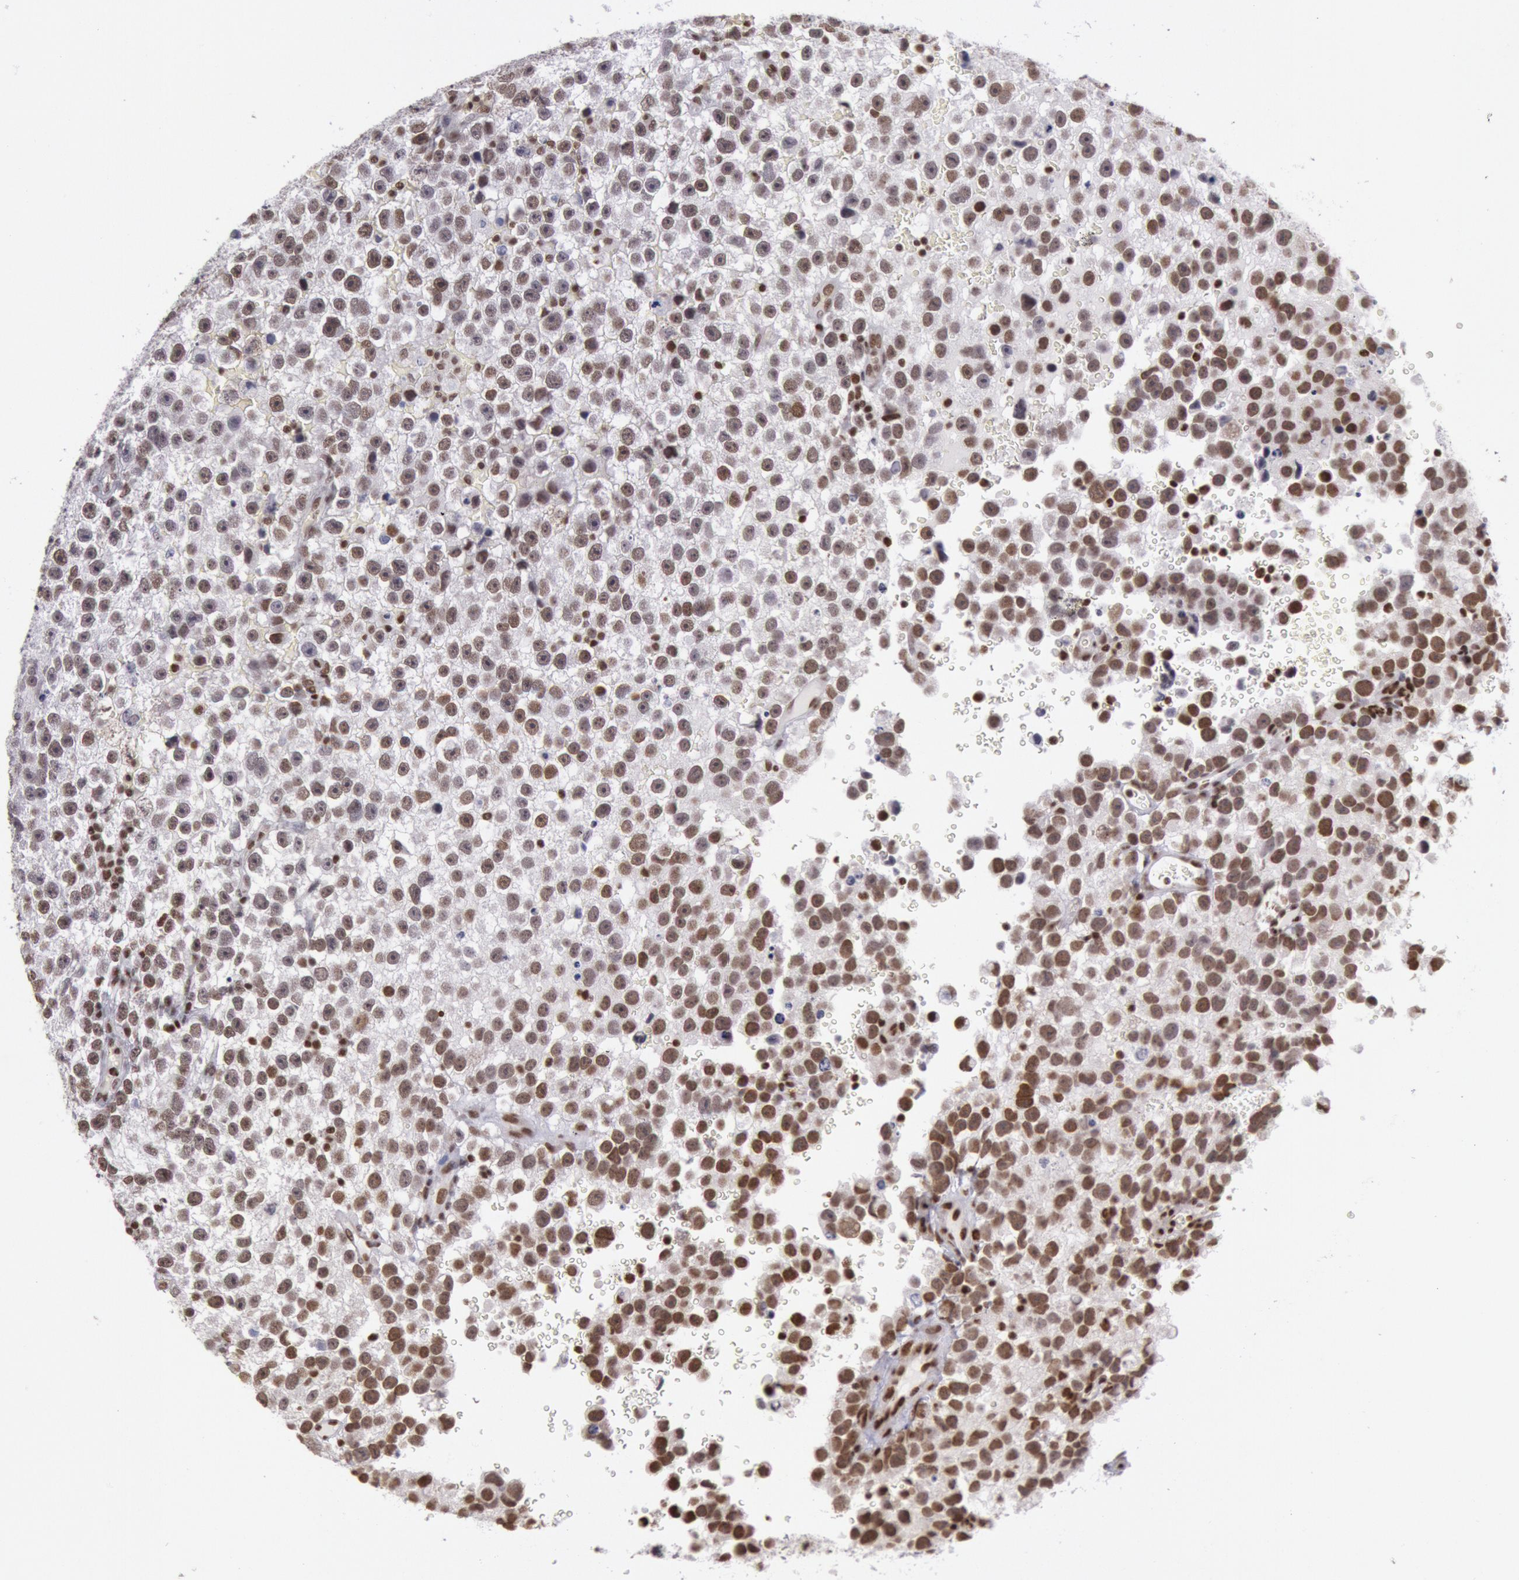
{"staining": {"intensity": "moderate", "quantity": ">75%", "location": "nuclear"}, "tissue": "testis cancer", "cell_type": "Tumor cells", "image_type": "cancer", "snomed": [{"axis": "morphology", "description": "Seminoma, NOS"}, {"axis": "topography", "description": "Testis"}], "caption": "Immunohistochemistry of human testis seminoma reveals medium levels of moderate nuclear expression in about >75% of tumor cells.", "gene": "NKAP", "patient": {"sex": "male", "age": 33}}